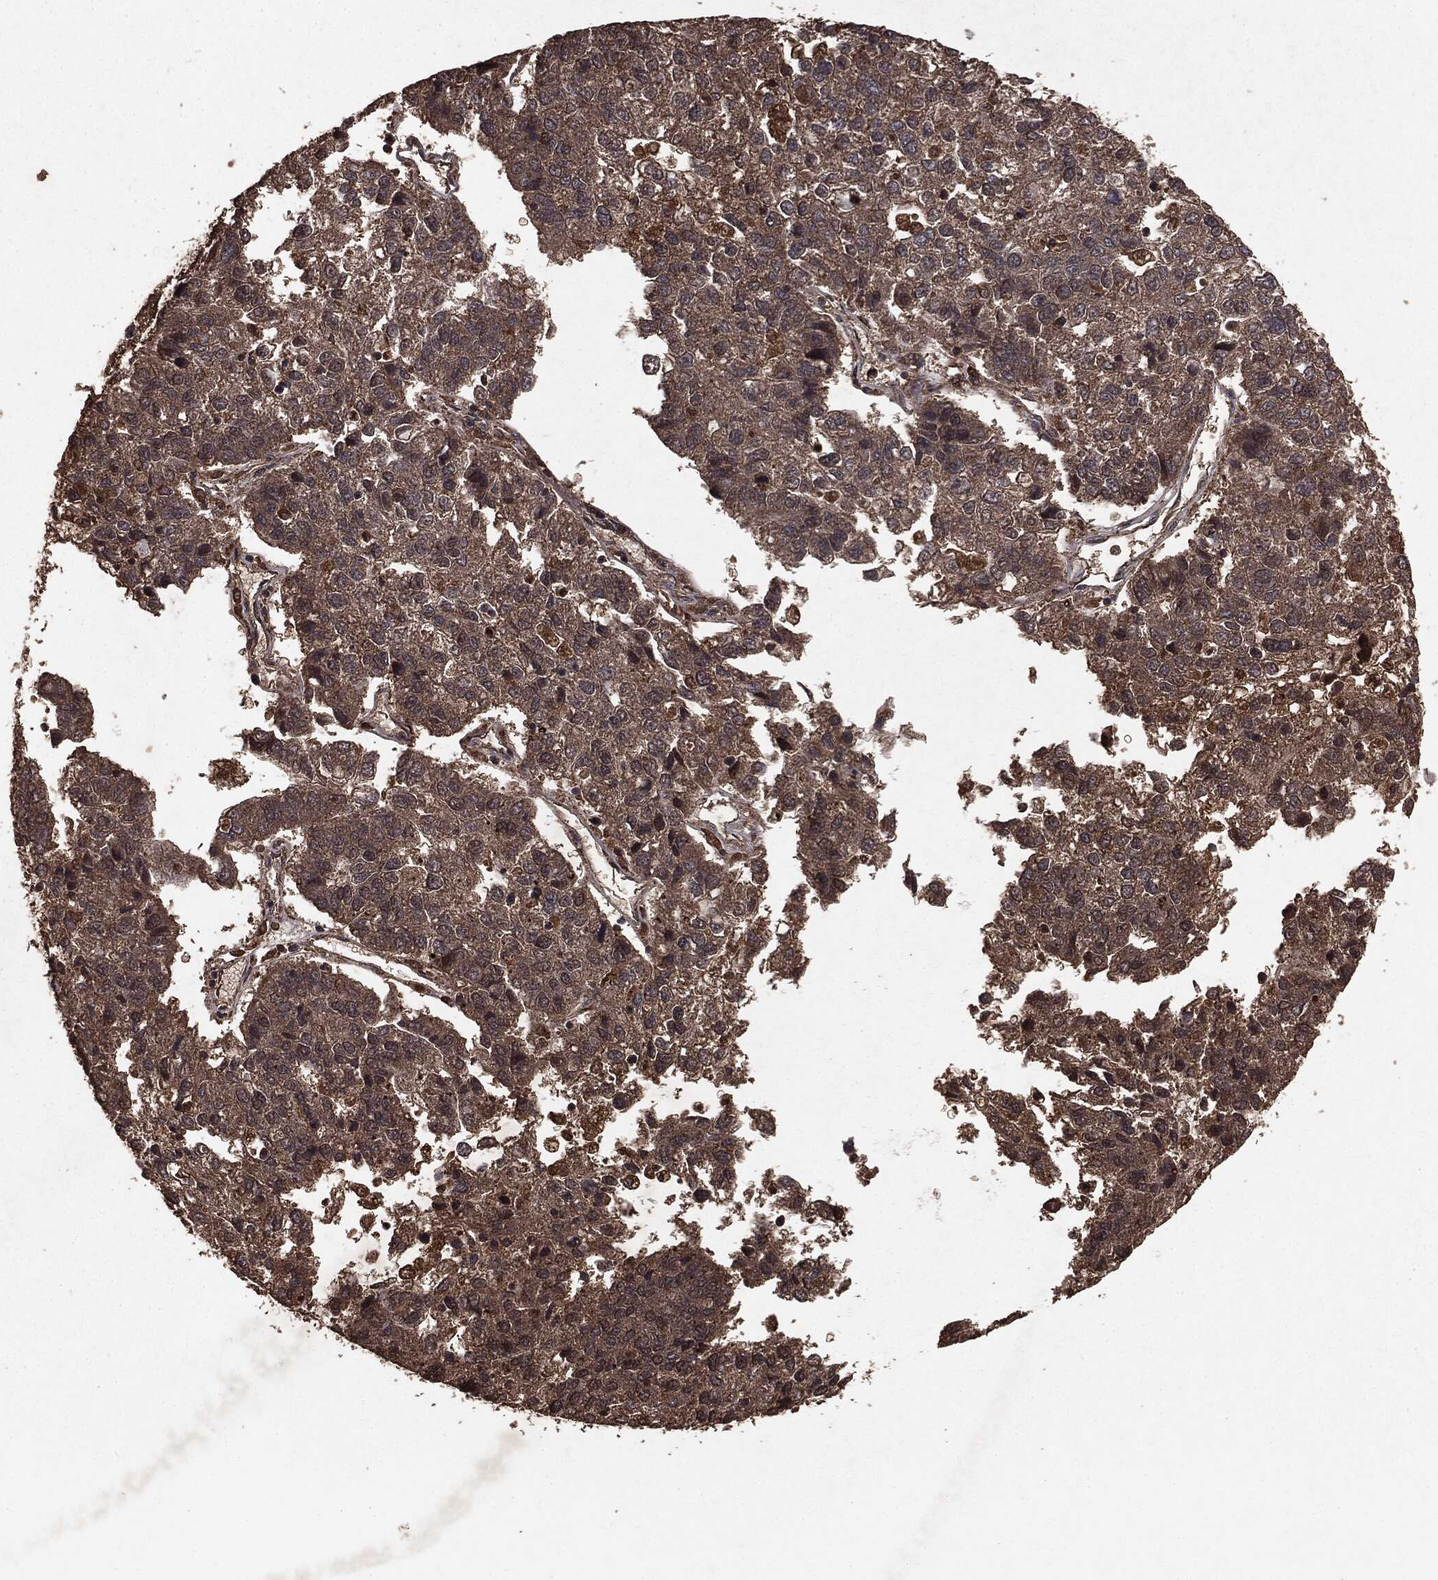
{"staining": {"intensity": "moderate", "quantity": ">75%", "location": "cytoplasmic/membranous"}, "tissue": "pancreatic cancer", "cell_type": "Tumor cells", "image_type": "cancer", "snomed": [{"axis": "morphology", "description": "Adenocarcinoma, NOS"}, {"axis": "topography", "description": "Pancreas"}], "caption": "This image demonstrates immunohistochemistry (IHC) staining of adenocarcinoma (pancreatic), with medium moderate cytoplasmic/membranous staining in about >75% of tumor cells.", "gene": "NME1", "patient": {"sex": "female", "age": 61}}